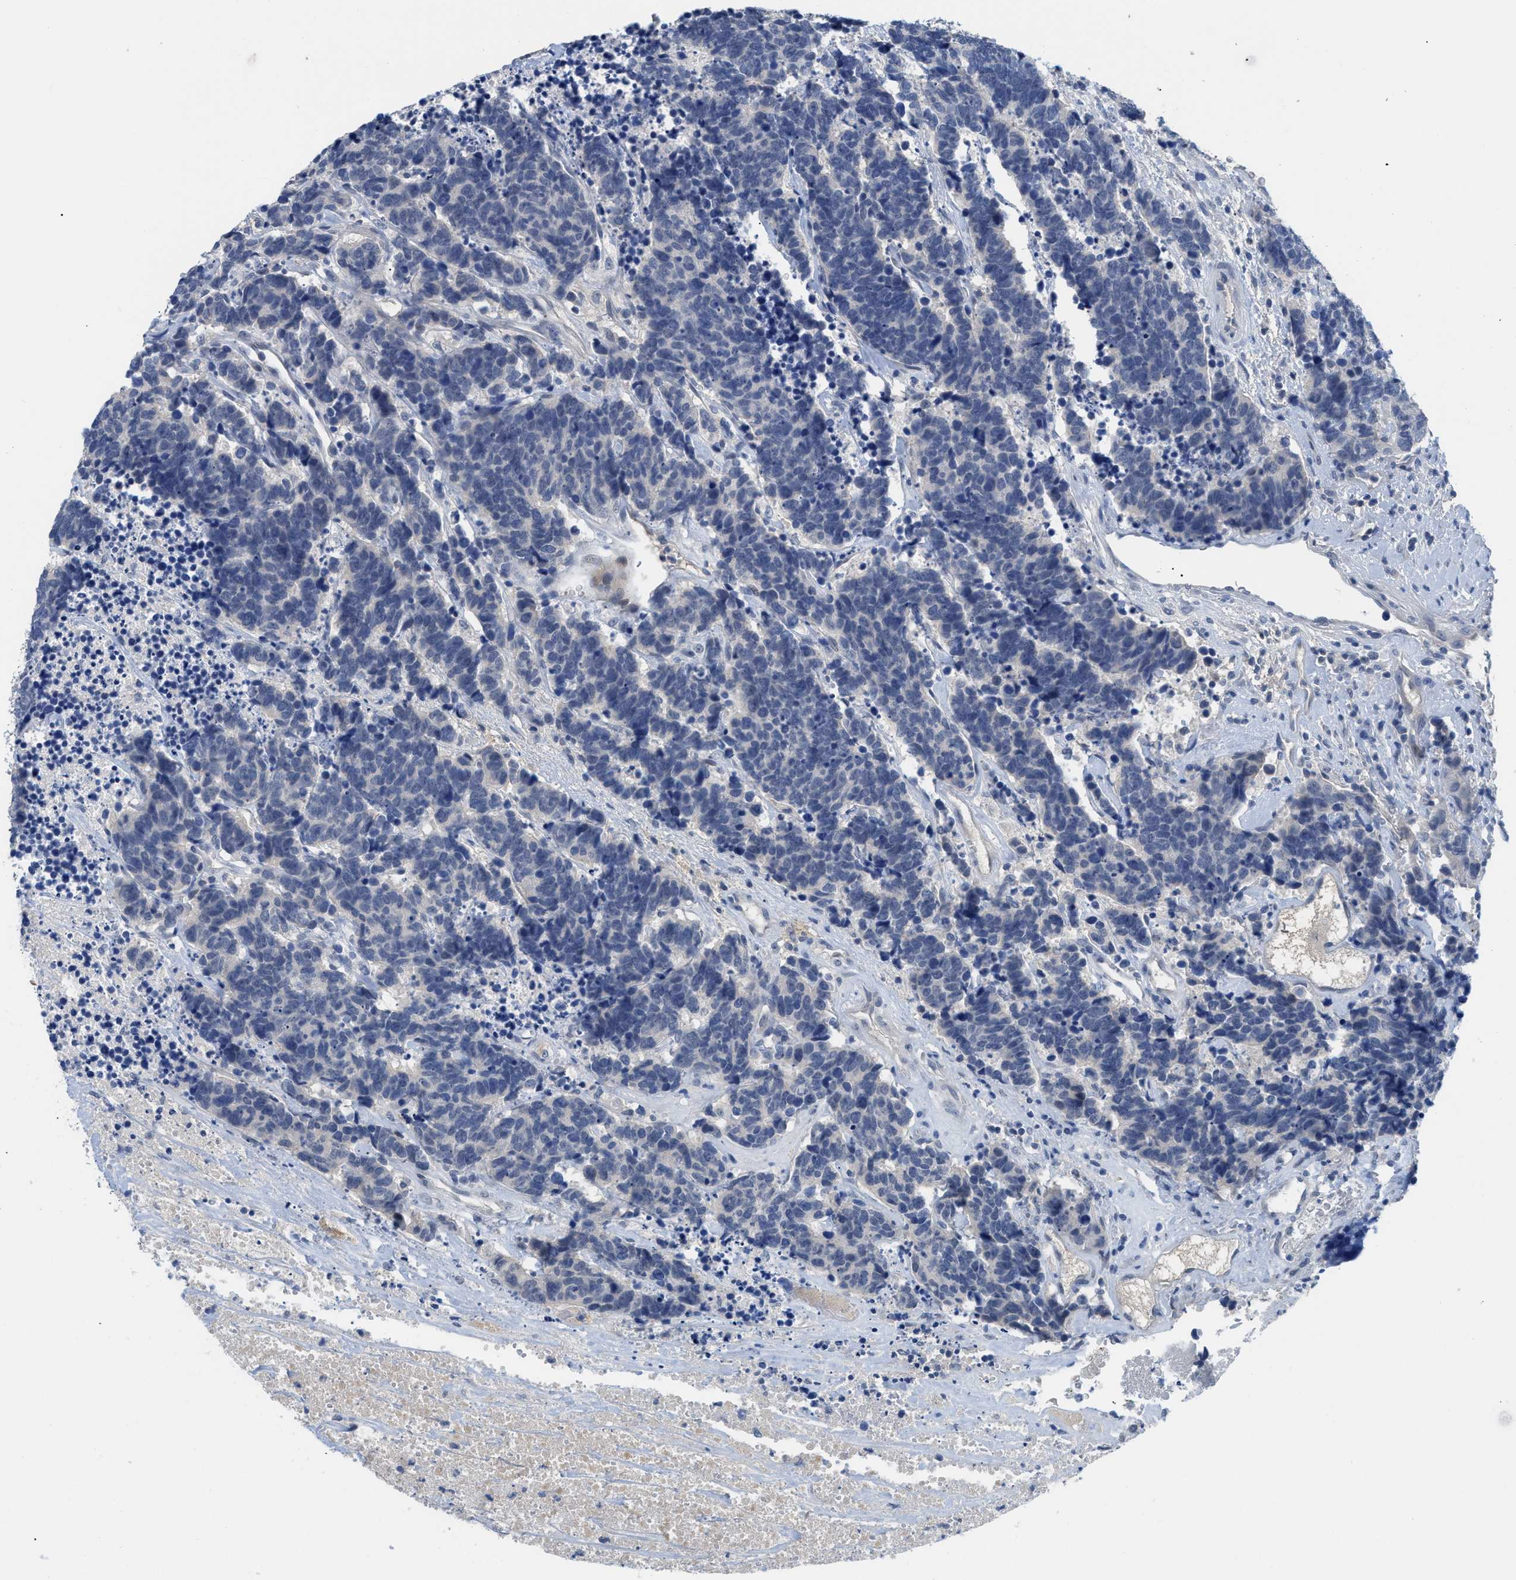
{"staining": {"intensity": "negative", "quantity": "none", "location": "none"}, "tissue": "carcinoid", "cell_type": "Tumor cells", "image_type": "cancer", "snomed": [{"axis": "morphology", "description": "Carcinoma, NOS"}, {"axis": "morphology", "description": "Carcinoid, malignant, NOS"}, {"axis": "topography", "description": "Urinary bladder"}], "caption": "The micrograph displays no significant expression in tumor cells of carcinoma.", "gene": "OR9K2", "patient": {"sex": "male", "age": 57}}